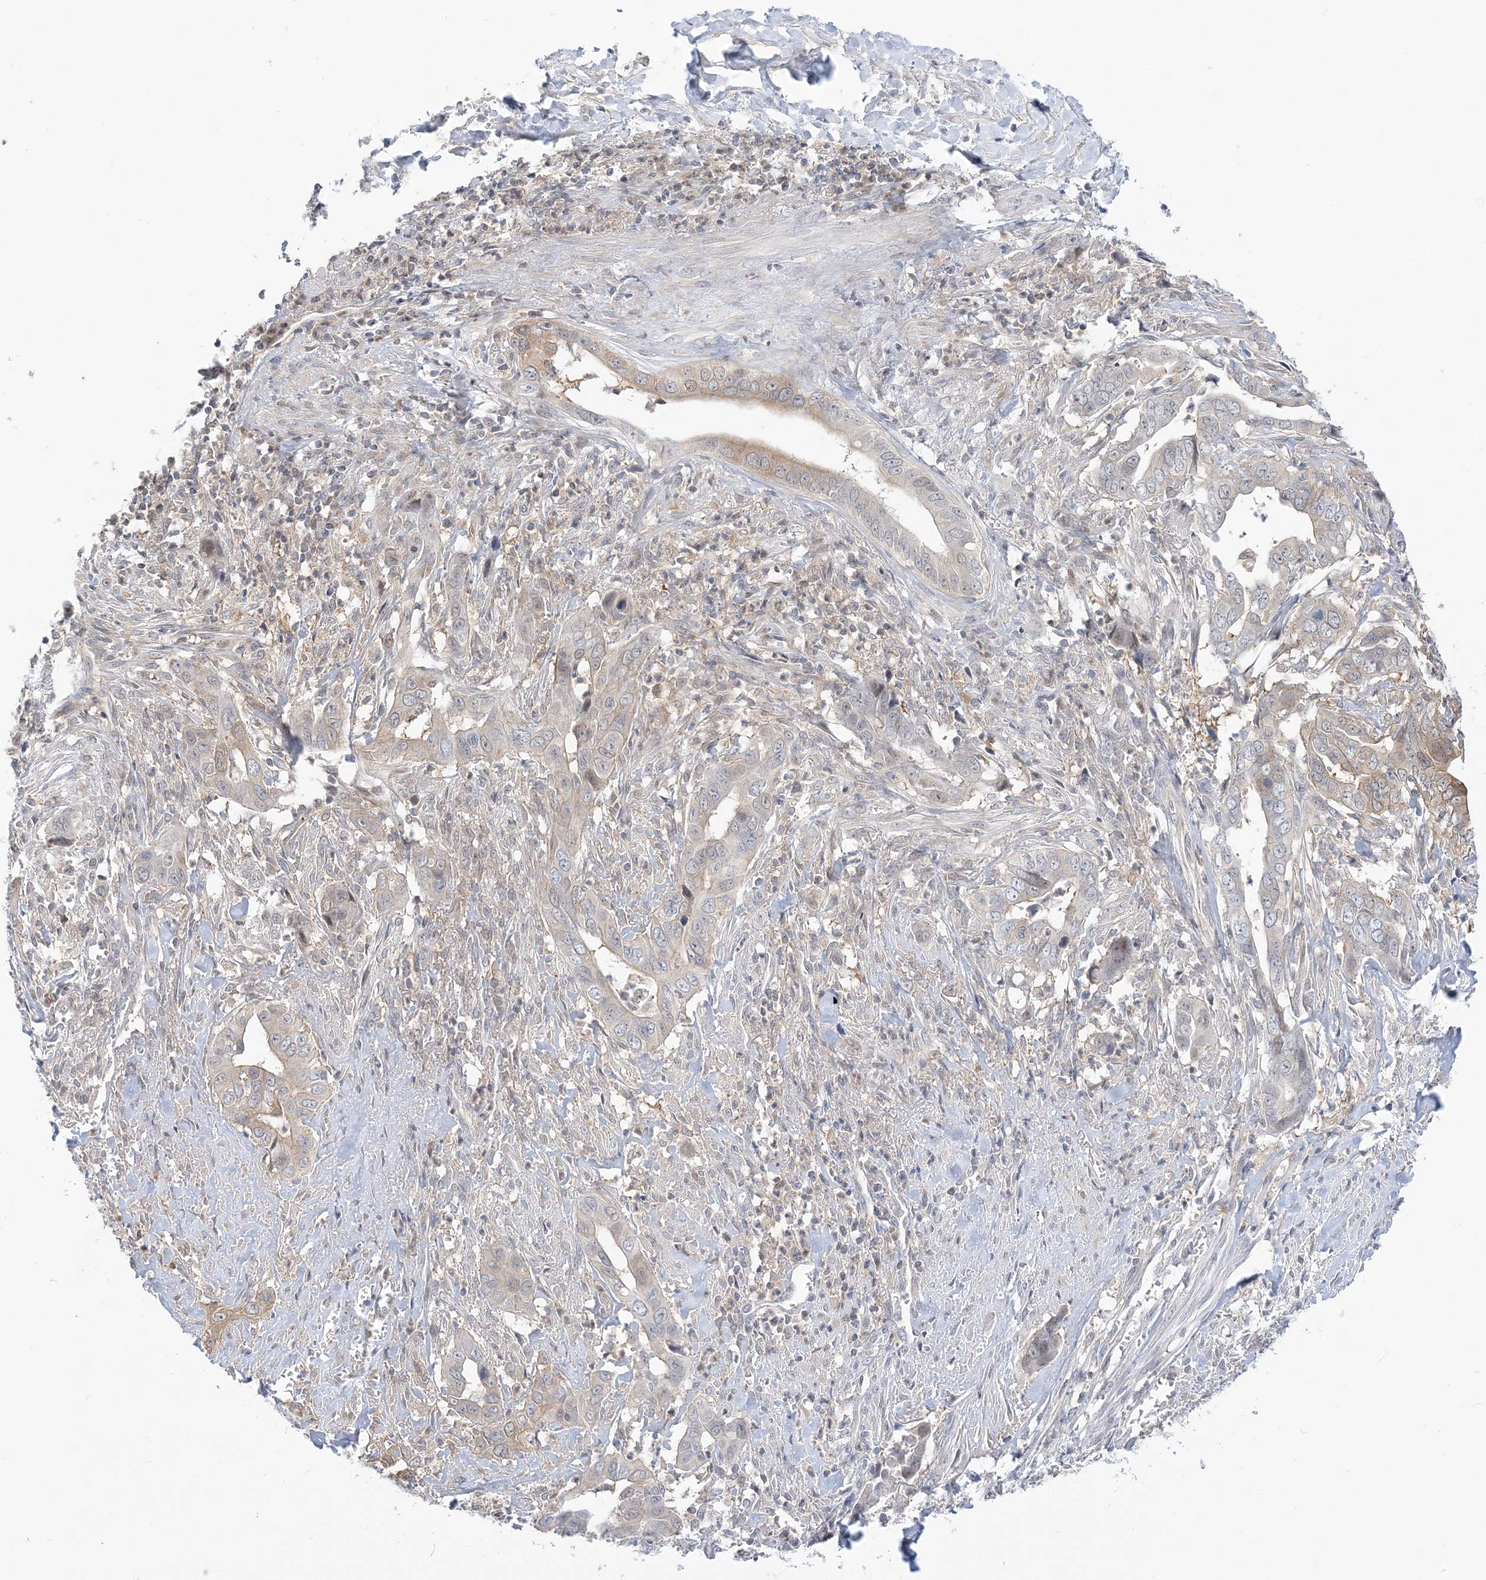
{"staining": {"intensity": "weak", "quantity": "<25%", "location": "cytoplasmic/membranous"}, "tissue": "liver cancer", "cell_type": "Tumor cells", "image_type": "cancer", "snomed": [{"axis": "morphology", "description": "Cholangiocarcinoma"}, {"axis": "topography", "description": "Liver"}], "caption": "DAB immunohistochemical staining of human cholangiocarcinoma (liver) demonstrates no significant expression in tumor cells. Brightfield microscopy of immunohistochemistry (IHC) stained with DAB (3,3'-diaminobenzidine) (brown) and hematoxylin (blue), captured at high magnification.", "gene": "THADA", "patient": {"sex": "female", "age": 79}}